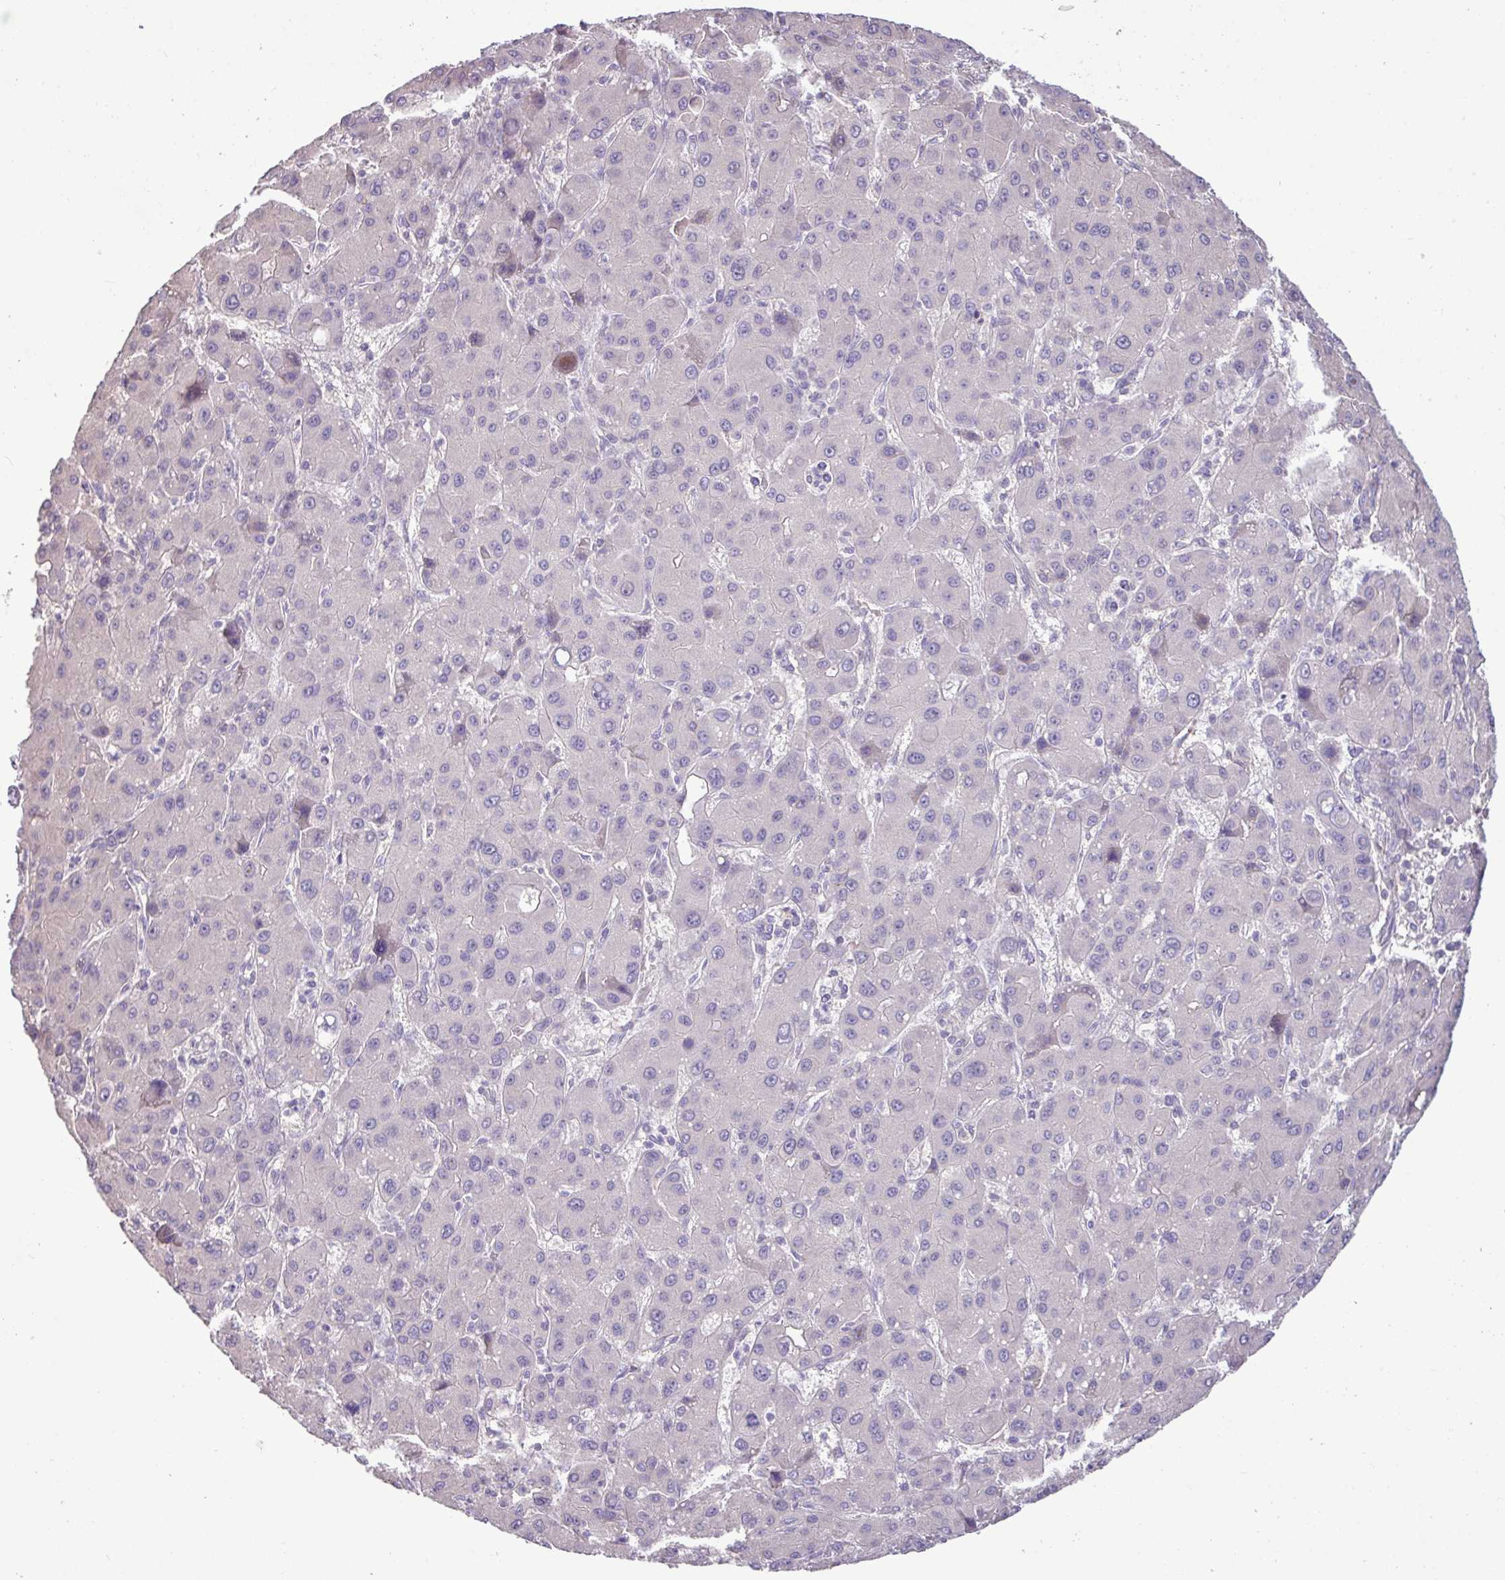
{"staining": {"intensity": "negative", "quantity": "none", "location": "none"}, "tissue": "liver cancer", "cell_type": "Tumor cells", "image_type": "cancer", "snomed": [{"axis": "morphology", "description": "Carcinoma, Hepatocellular, NOS"}, {"axis": "topography", "description": "Liver"}], "caption": "Liver cancer was stained to show a protein in brown. There is no significant staining in tumor cells.", "gene": "IRGC", "patient": {"sex": "male", "age": 55}}